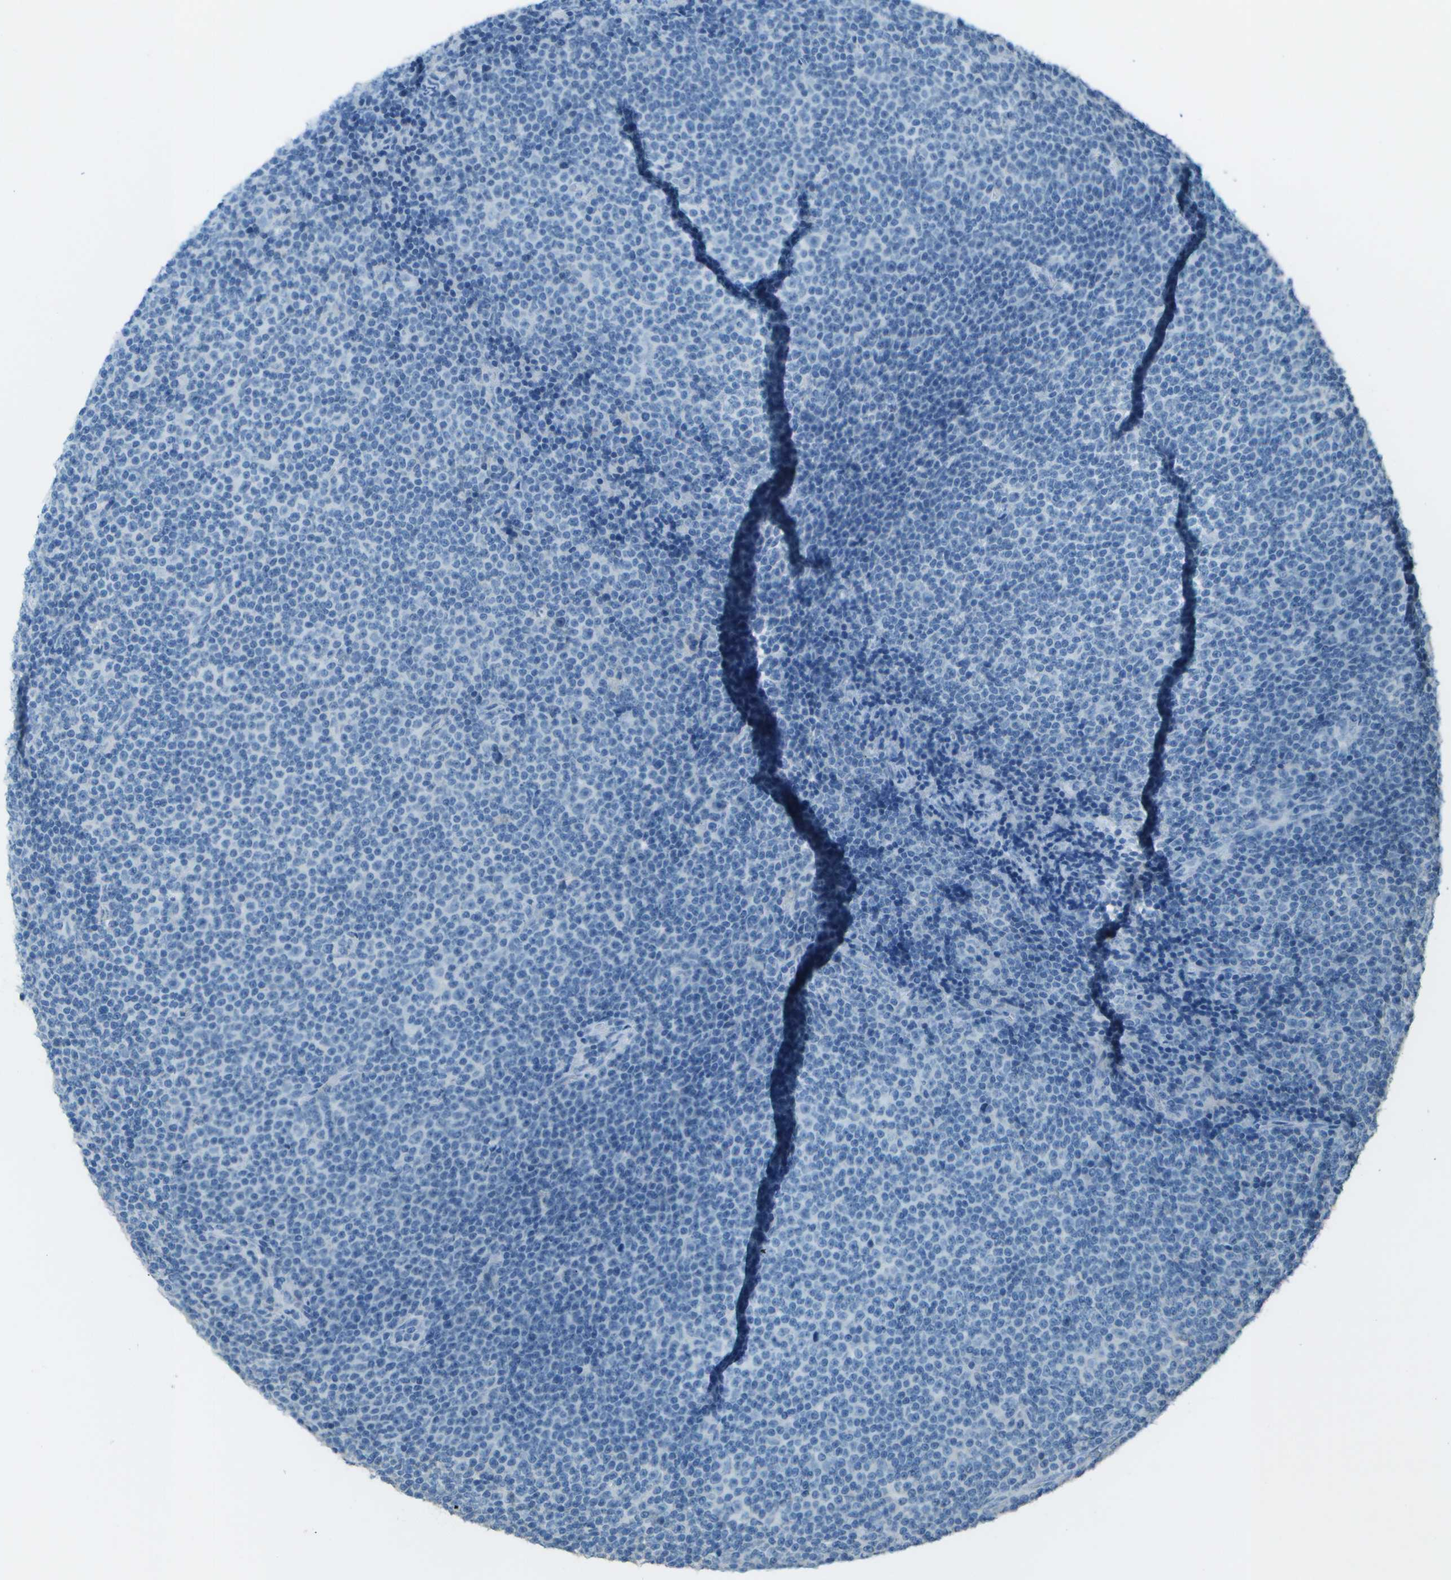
{"staining": {"intensity": "negative", "quantity": "none", "location": "none"}, "tissue": "lymphoma", "cell_type": "Tumor cells", "image_type": "cancer", "snomed": [{"axis": "morphology", "description": "Malignant lymphoma, non-Hodgkin's type, Low grade"}, {"axis": "topography", "description": "Lymph node"}], "caption": "An immunohistochemistry photomicrograph of malignant lymphoma, non-Hodgkin's type (low-grade) is shown. There is no staining in tumor cells of malignant lymphoma, non-Hodgkin's type (low-grade).", "gene": "LGI2", "patient": {"sex": "female", "age": 67}}